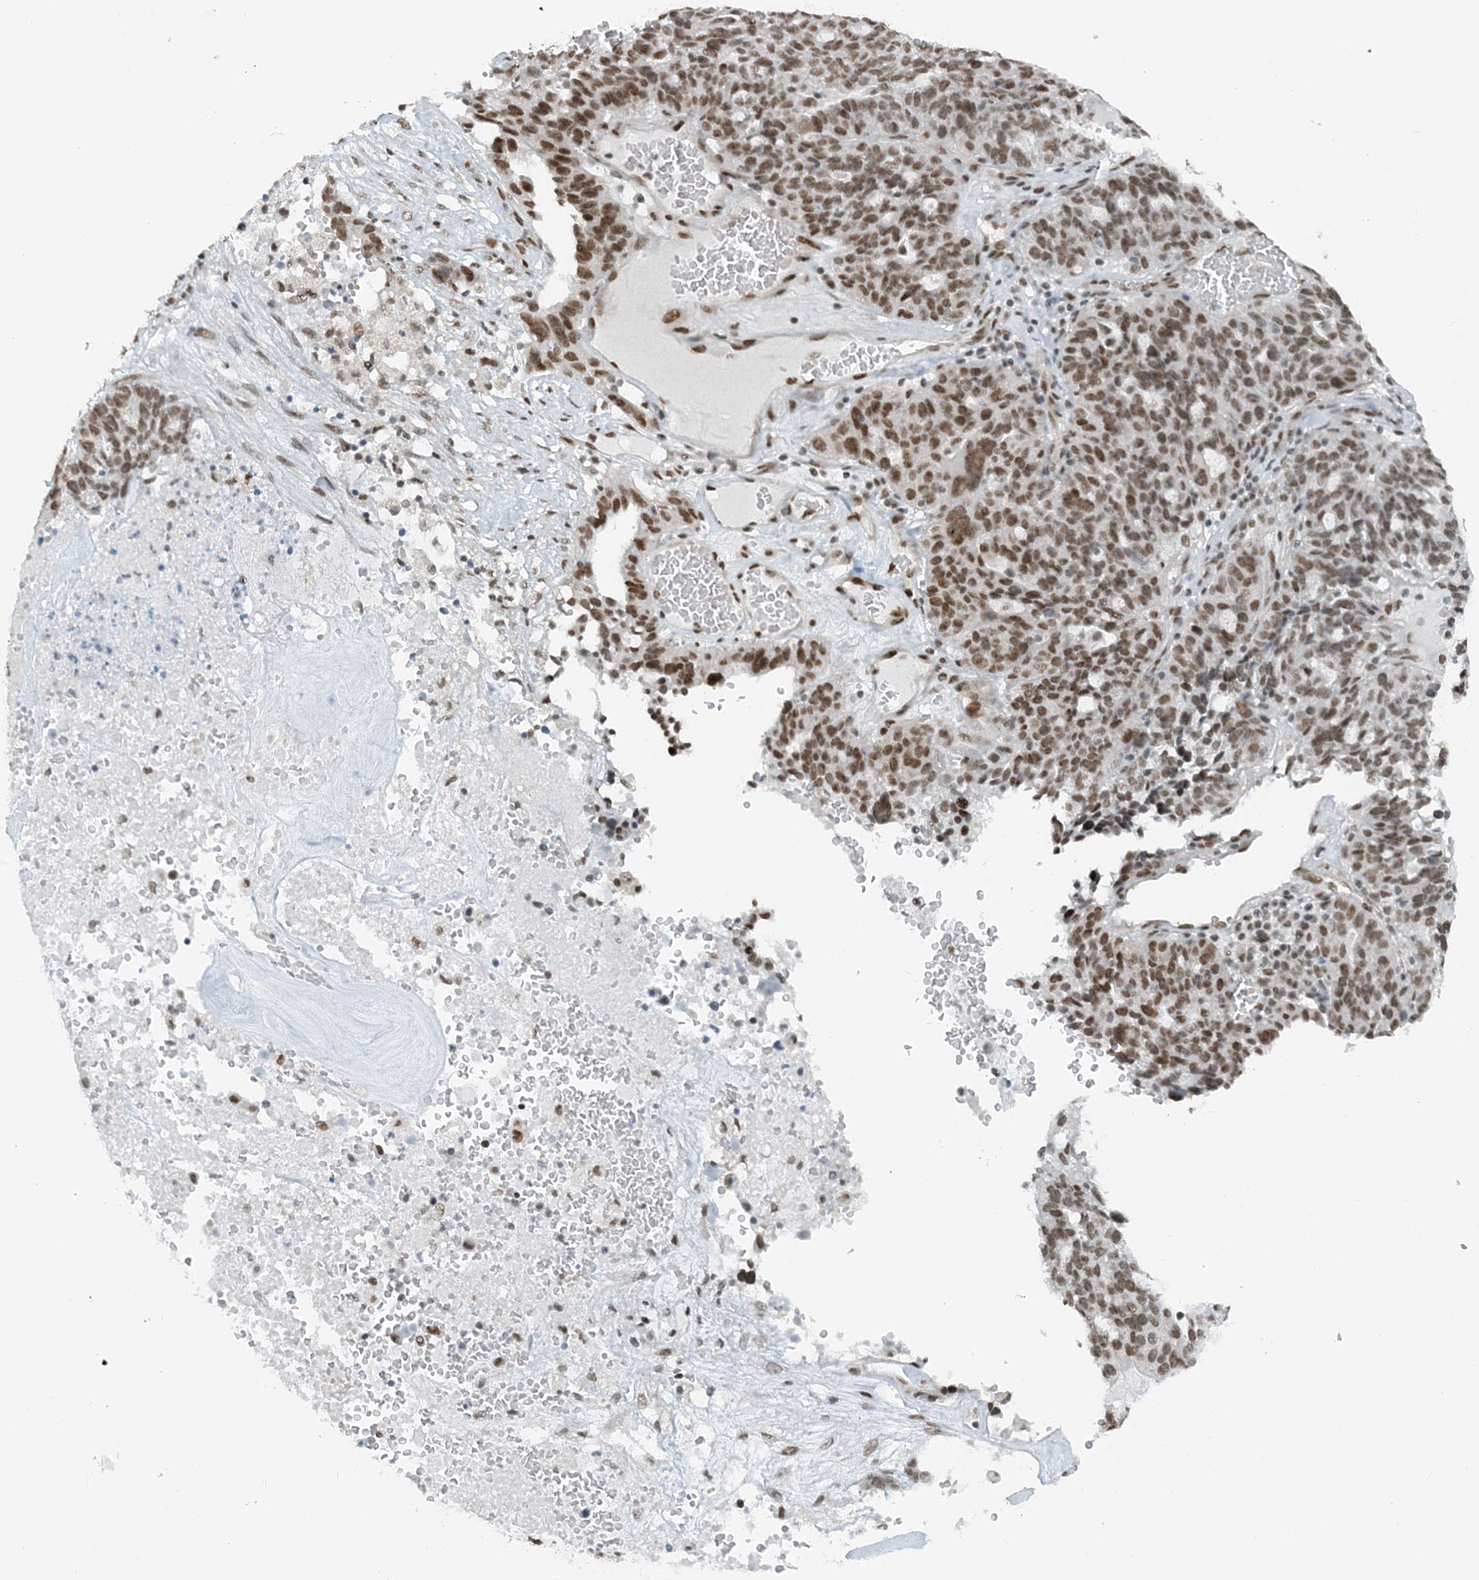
{"staining": {"intensity": "moderate", "quantity": "25%-75%", "location": "nuclear"}, "tissue": "ovarian cancer", "cell_type": "Tumor cells", "image_type": "cancer", "snomed": [{"axis": "morphology", "description": "Cystadenocarcinoma, serous, NOS"}, {"axis": "topography", "description": "Ovary"}], "caption": "Tumor cells exhibit moderate nuclear positivity in about 25%-75% of cells in ovarian serous cystadenocarcinoma.", "gene": "ZNF500", "patient": {"sex": "female", "age": 59}}